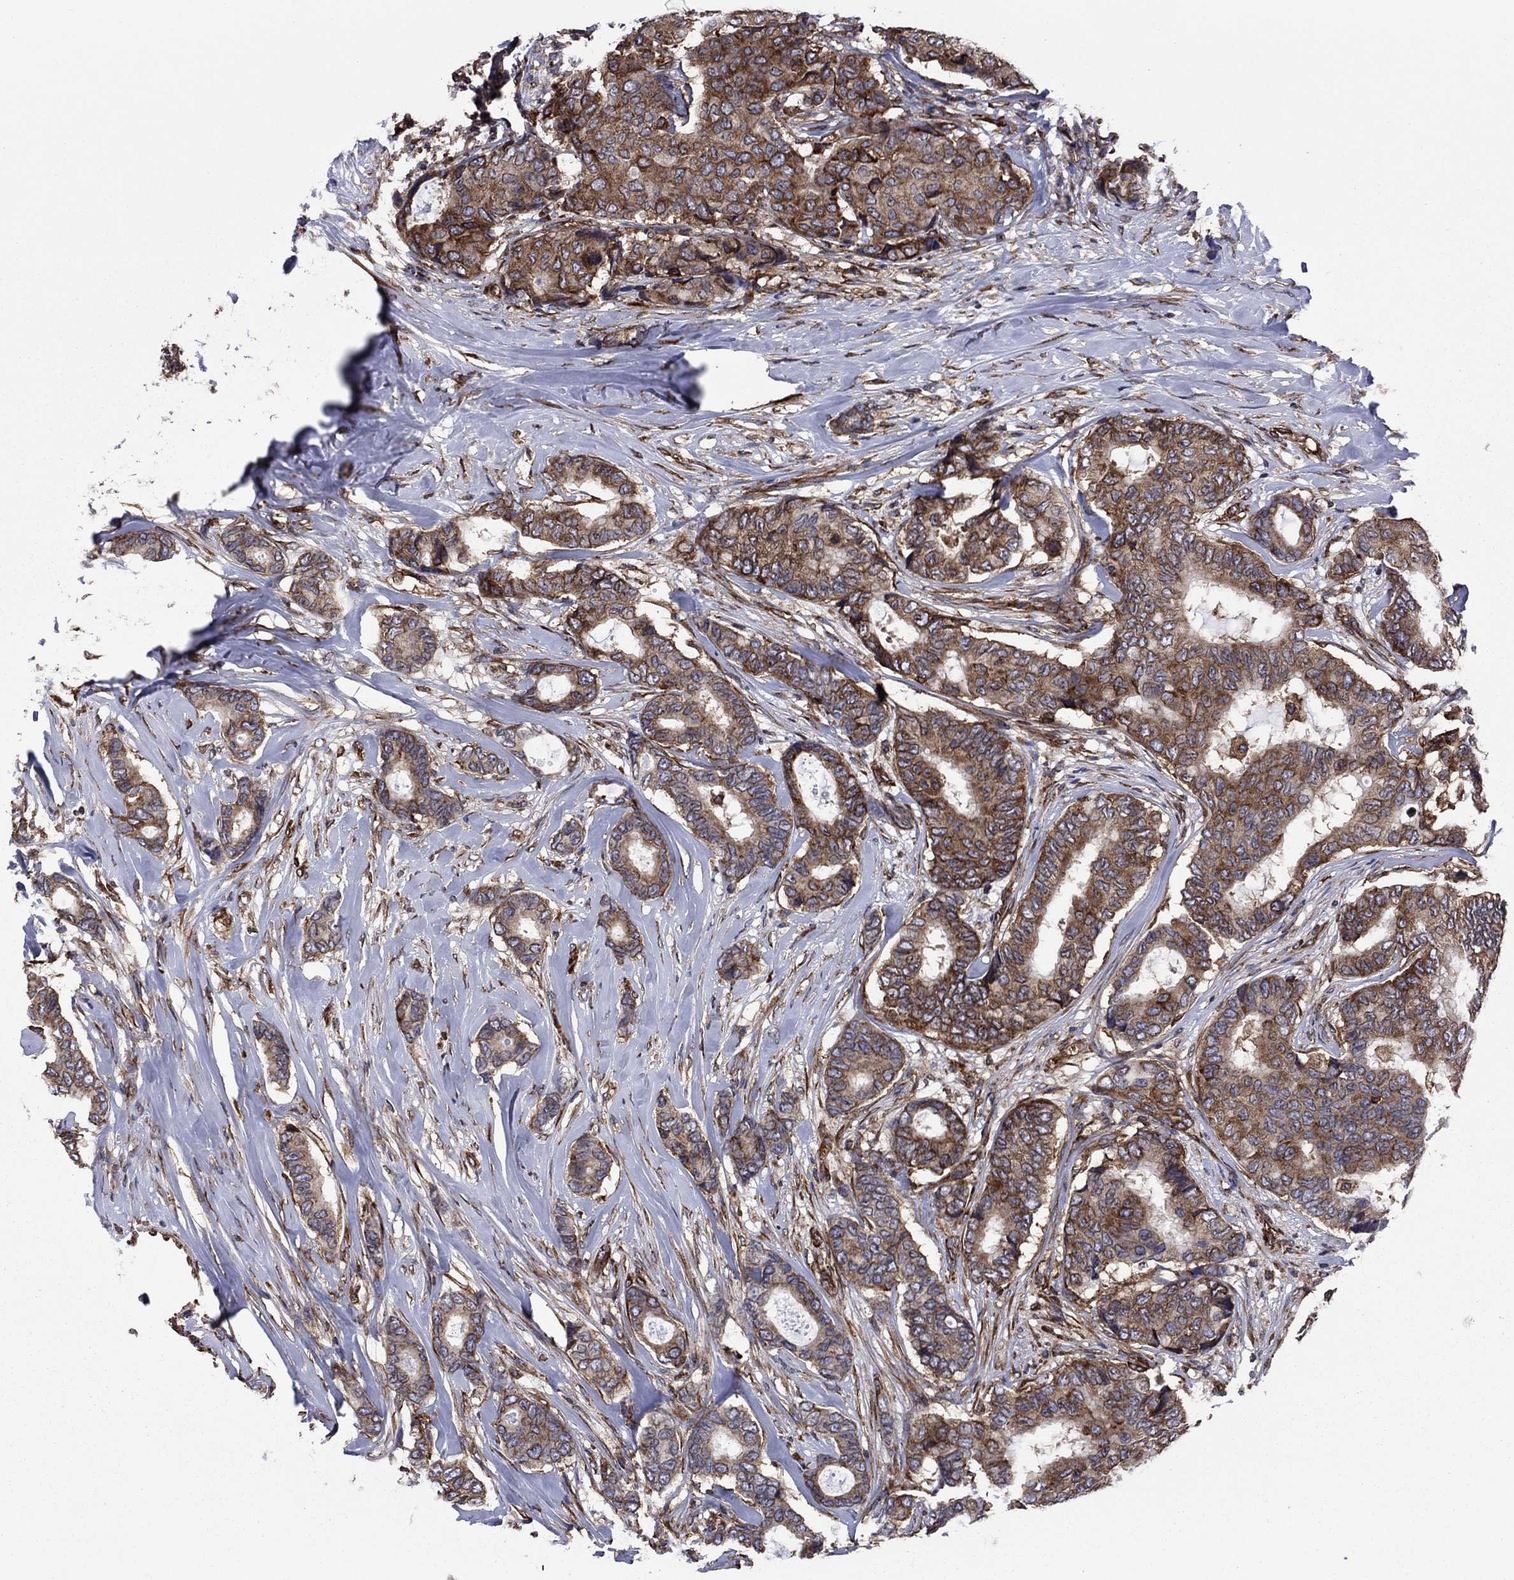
{"staining": {"intensity": "strong", "quantity": ">75%", "location": "cytoplasmic/membranous"}, "tissue": "breast cancer", "cell_type": "Tumor cells", "image_type": "cancer", "snomed": [{"axis": "morphology", "description": "Duct carcinoma"}, {"axis": "topography", "description": "Breast"}], "caption": "Protein expression analysis of human breast cancer (infiltrating ductal carcinoma) reveals strong cytoplasmic/membranous expression in about >75% of tumor cells.", "gene": "YBX1", "patient": {"sex": "female", "age": 75}}